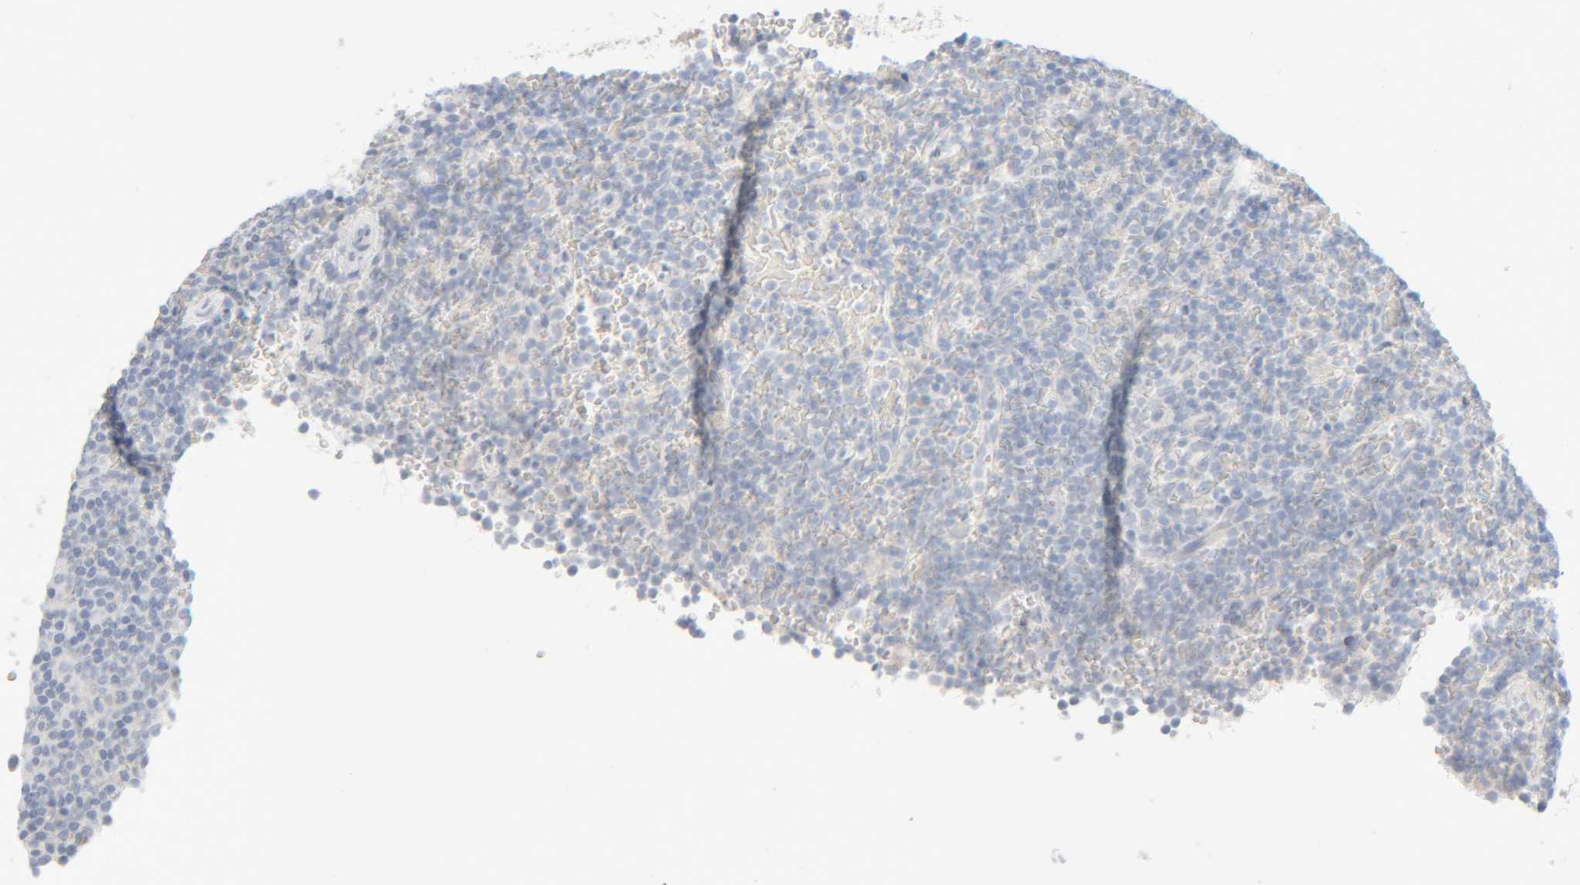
{"staining": {"intensity": "negative", "quantity": "none", "location": "none"}, "tissue": "lymphoma", "cell_type": "Tumor cells", "image_type": "cancer", "snomed": [{"axis": "morphology", "description": "Malignant lymphoma, non-Hodgkin's type, Low grade"}, {"axis": "topography", "description": "Spleen"}], "caption": "Immunohistochemical staining of lymphoma reveals no significant positivity in tumor cells.", "gene": "RIDA", "patient": {"sex": "female", "age": 77}}